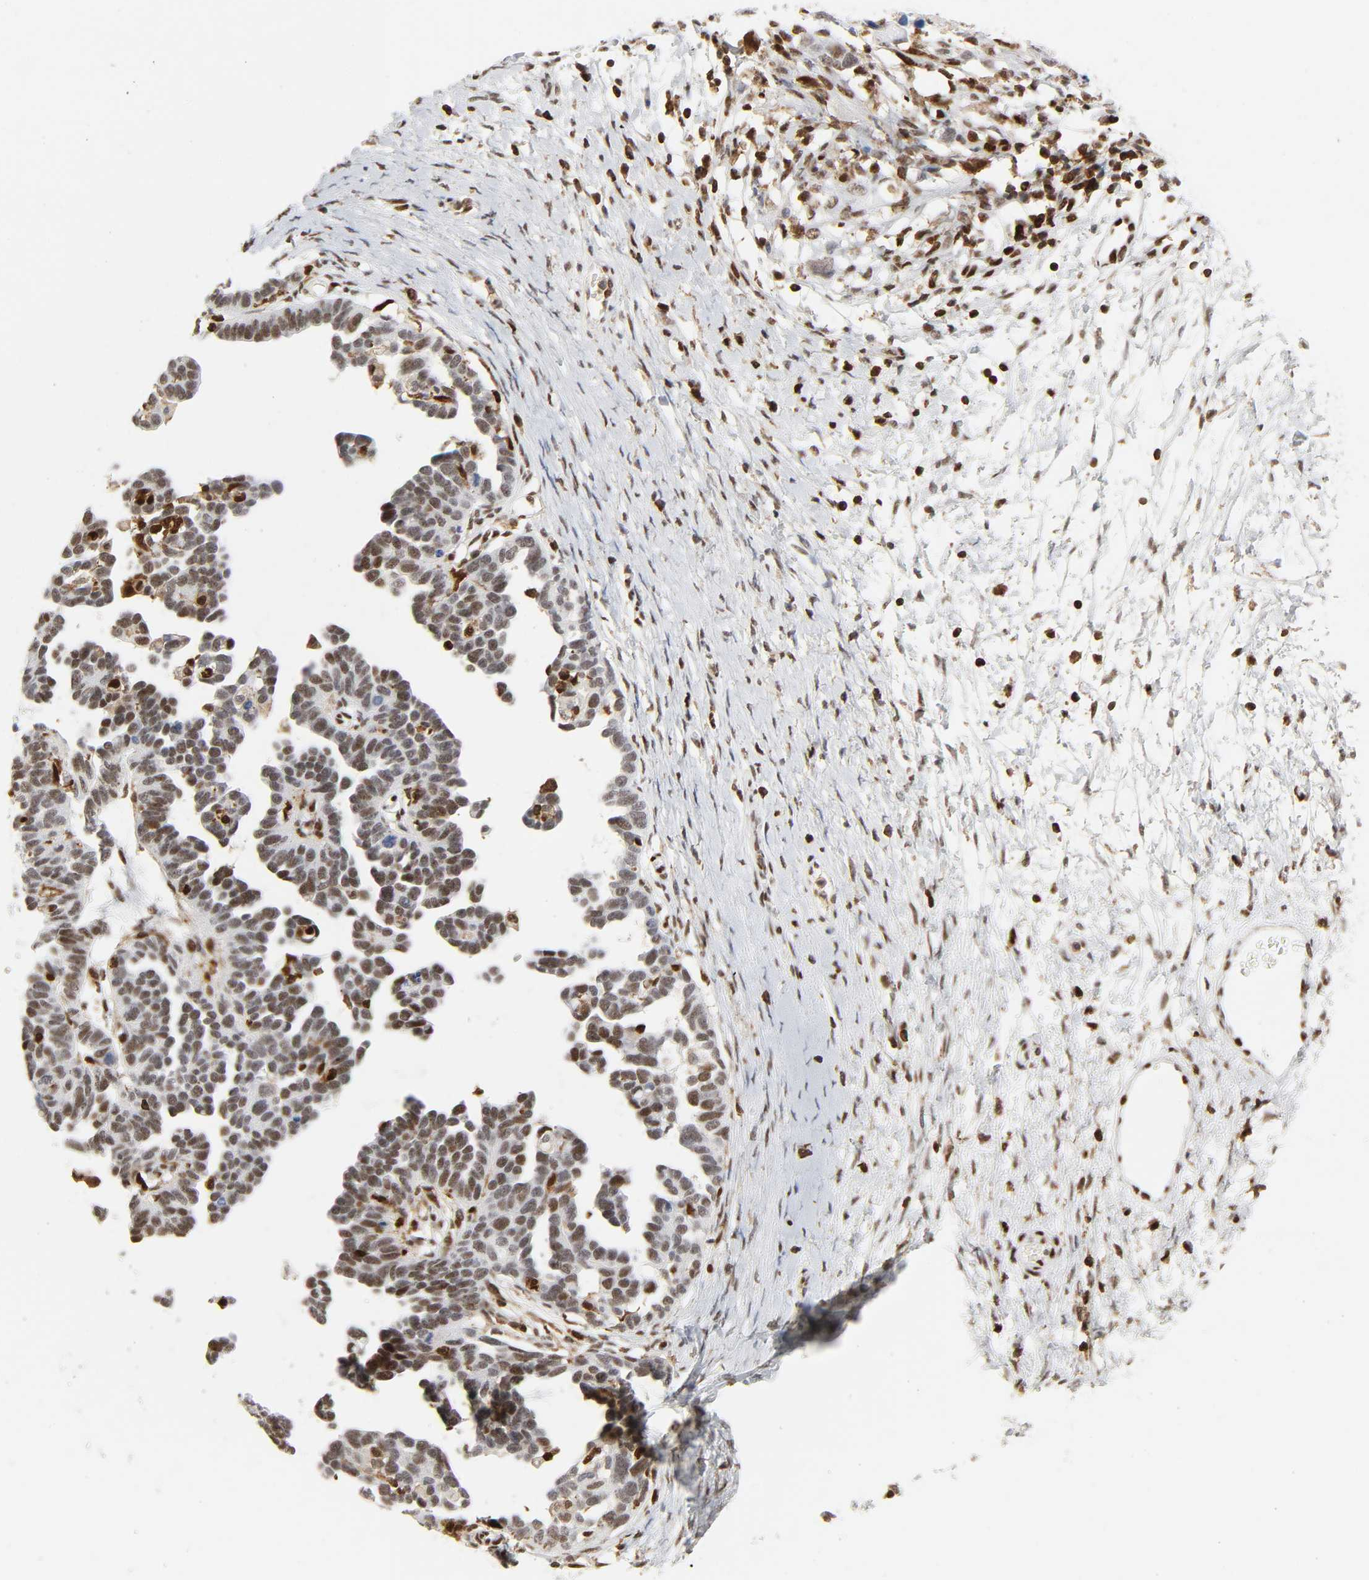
{"staining": {"intensity": "moderate", "quantity": "25%-75%", "location": "nuclear"}, "tissue": "ovarian cancer", "cell_type": "Tumor cells", "image_type": "cancer", "snomed": [{"axis": "morphology", "description": "Cystadenocarcinoma, serous, NOS"}, {"axis": "topography", "description": "Ovary"}], "caption": "Protein analysis of ovarian serous cystadenocarcinoma tissue shows moderate nuclear positivity in about 25%-75% of tumor cells.", "gene": "WAS", "patient": {"sex": "female", "age": 54}}